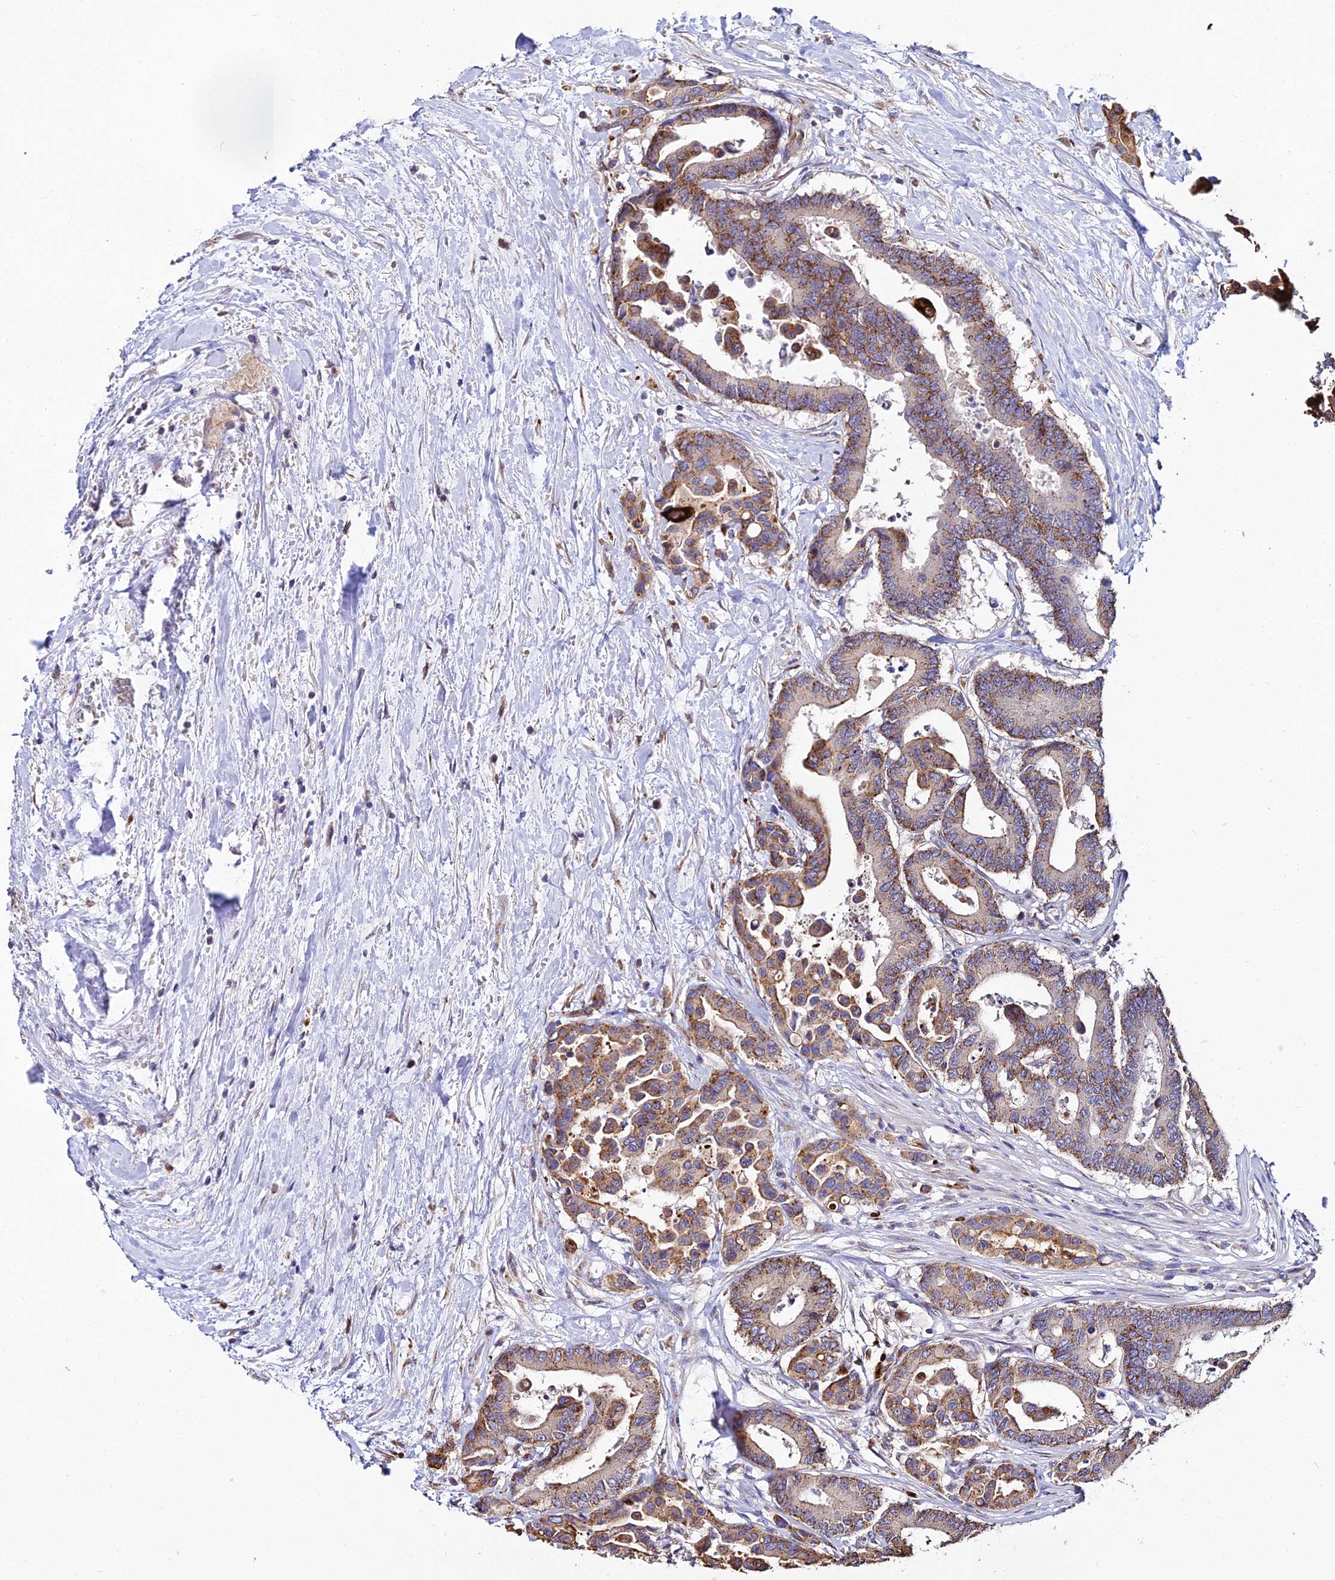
{"staining": {"intensity": "moderate", "quantity": ">75%", "location": "cytoplasmic/membranous"}, "tissue": "colorectal cancer", "cell_type": "Tumor cells", "image_type": "cancer", "snomed": [{"axis": "morphology", "description": "Normal tissue, NOS"}, {"axis": "morphology", "description": "Adenocarcinoma, NOS"}, {"axis": "topography", "description": "Colon"}], "caption": "Immunohistochemical staining of human colorectal adenocarcinoma exhibits medium levels of moderate cytoplasmic/membranous protein staining in about >75% of tumor cells. The protein of interest is stained brown, and the nuclei are stained in blue (DAB IHC with brightfield microscopy, high magnification).", "gene": "PEX19", "patient": {"sex": "male", "age": 82}}